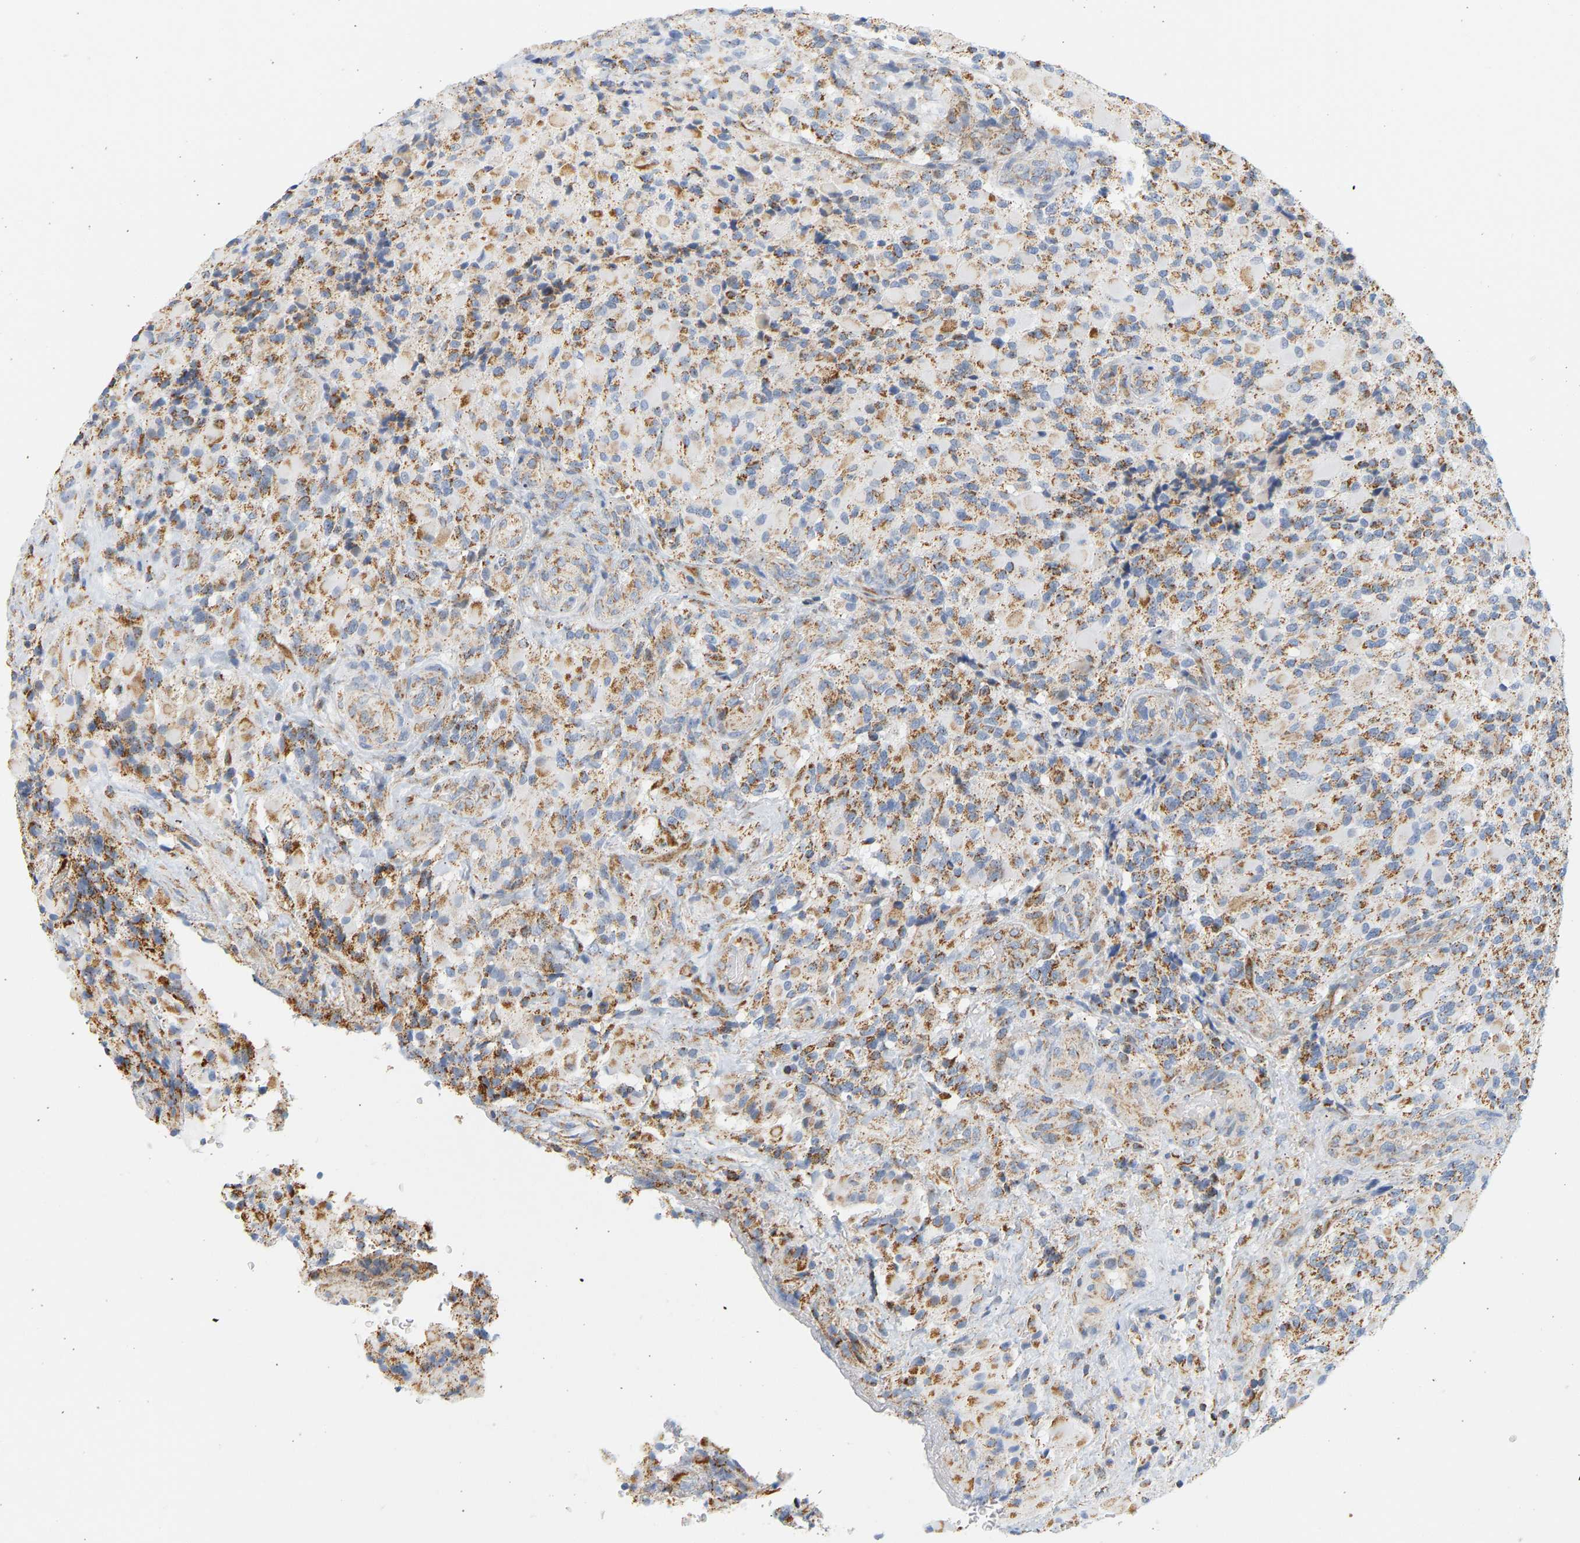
{"staining": {"intensity": "moderate", "quantity": ">75%", "location": "cytoplasmic/membranous"}, "tissue": "glioma", "cell_type": "Tumor cells", "image_type": "cancer", "snomed": [{"axis": "morphology", "description": "Glioma, malignant, High grade"}, {"axis": "topography", "description": "Brain"}], "caption": "DAB immunohistochemical staining of high-grade glioma (malignant) shows moderate cytoplasmic/membranous protein staining in approximately >75% of tumor cells. Ihc stains the protein of interest in brown and the nuclei are stained blue.", "gene": "GRPEL2", "patient": {"sex": "male", "age": 71}}